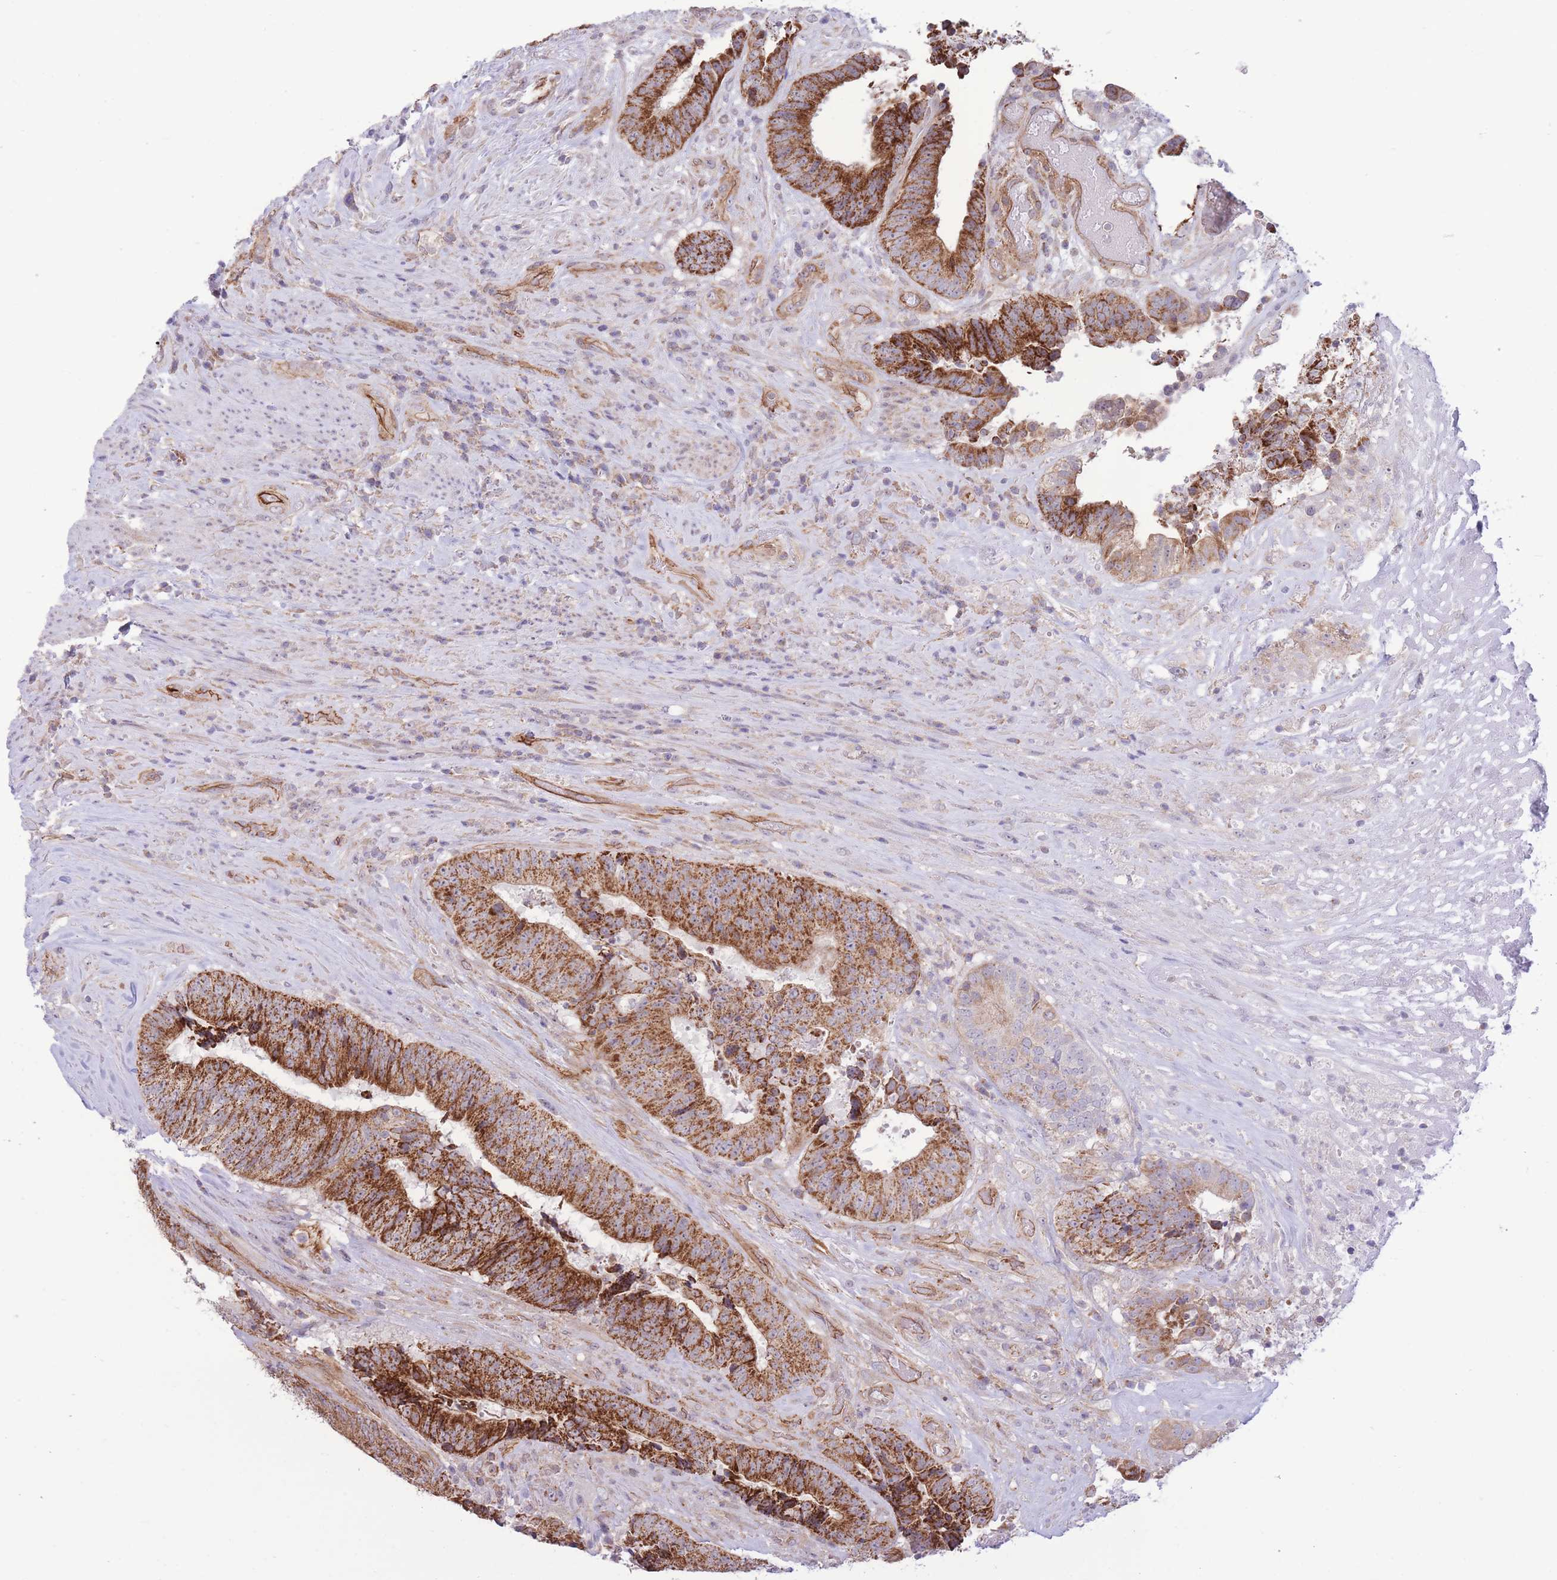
{"staining": {"intensity": "strong", "quantity": ">75%", "location": "cytoplasmic/membranous"}, "tissue": "colorectal cancer", "cell_type": "Tumor cells", "image_type": "cancer", "snomed": [{"axis": "morphology", "description": "Adenocarcinoma, NOS"}, {"axis": "topography", "description": "Rectum"}], "caption": "Protein analysis of colorectal cancer (adenocarcinoma) tissue displays strong cytoplasmic/membranous staining in approximately >75% of tumor cells.", "gene": "MRPS31", "patient": {"sex": "male", "age": 72}}